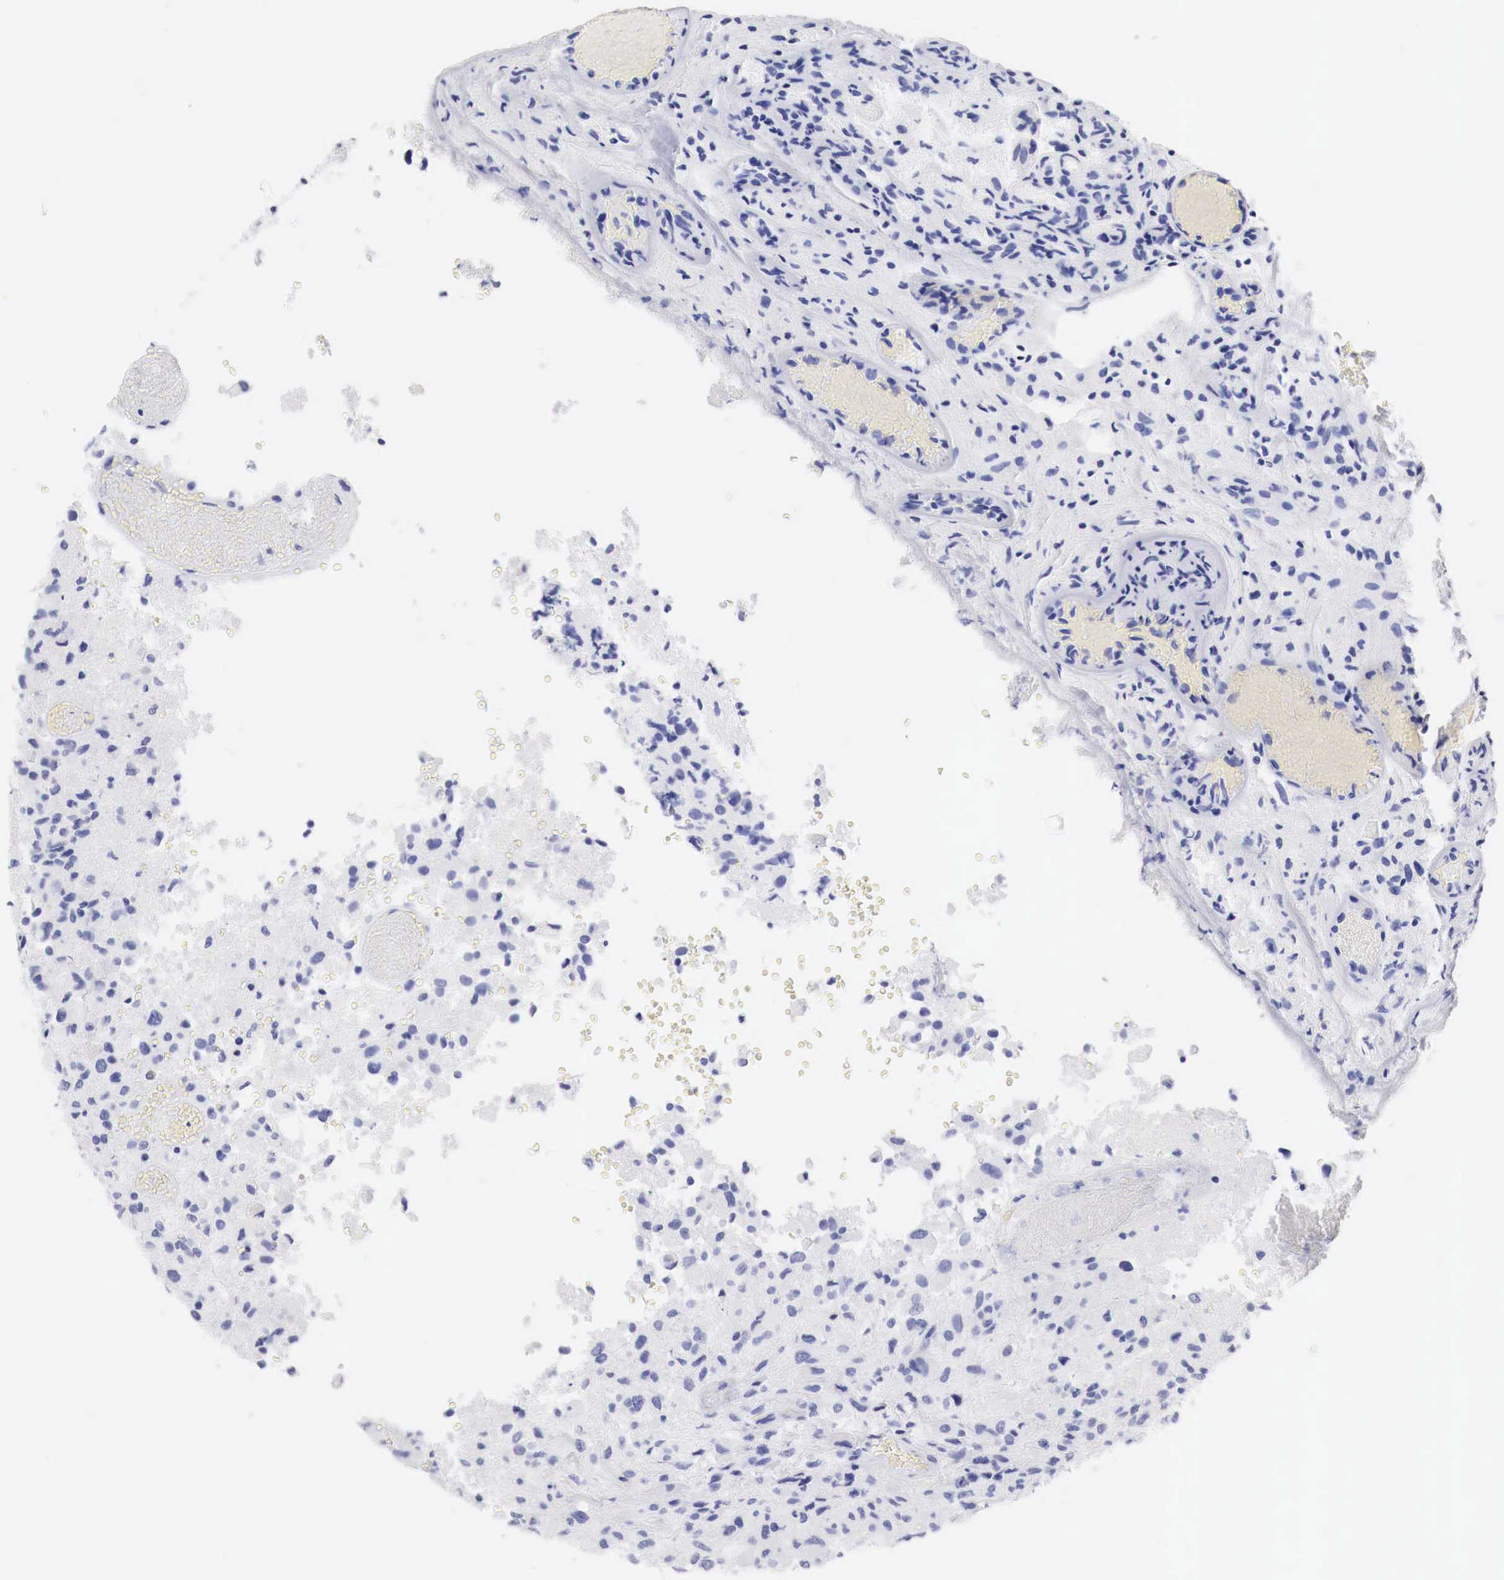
{"staining": {"intensity": "negative", "quantity": "none", "location": "none"}, "tissue": "glioma", "cell_type": "Tumor cells", "image_type": "cancer", "snomed": [{"axis": "morphology", "description": "Glioma, malignant, High grade"}, {"axis": "topography", "description": "Brain"}], "caption": "Immunohistochemical staining of human glioma shows no significant positivity in tumor cells.", "gene": "TYR", "patient": {"sex": "male", "age": 69}}